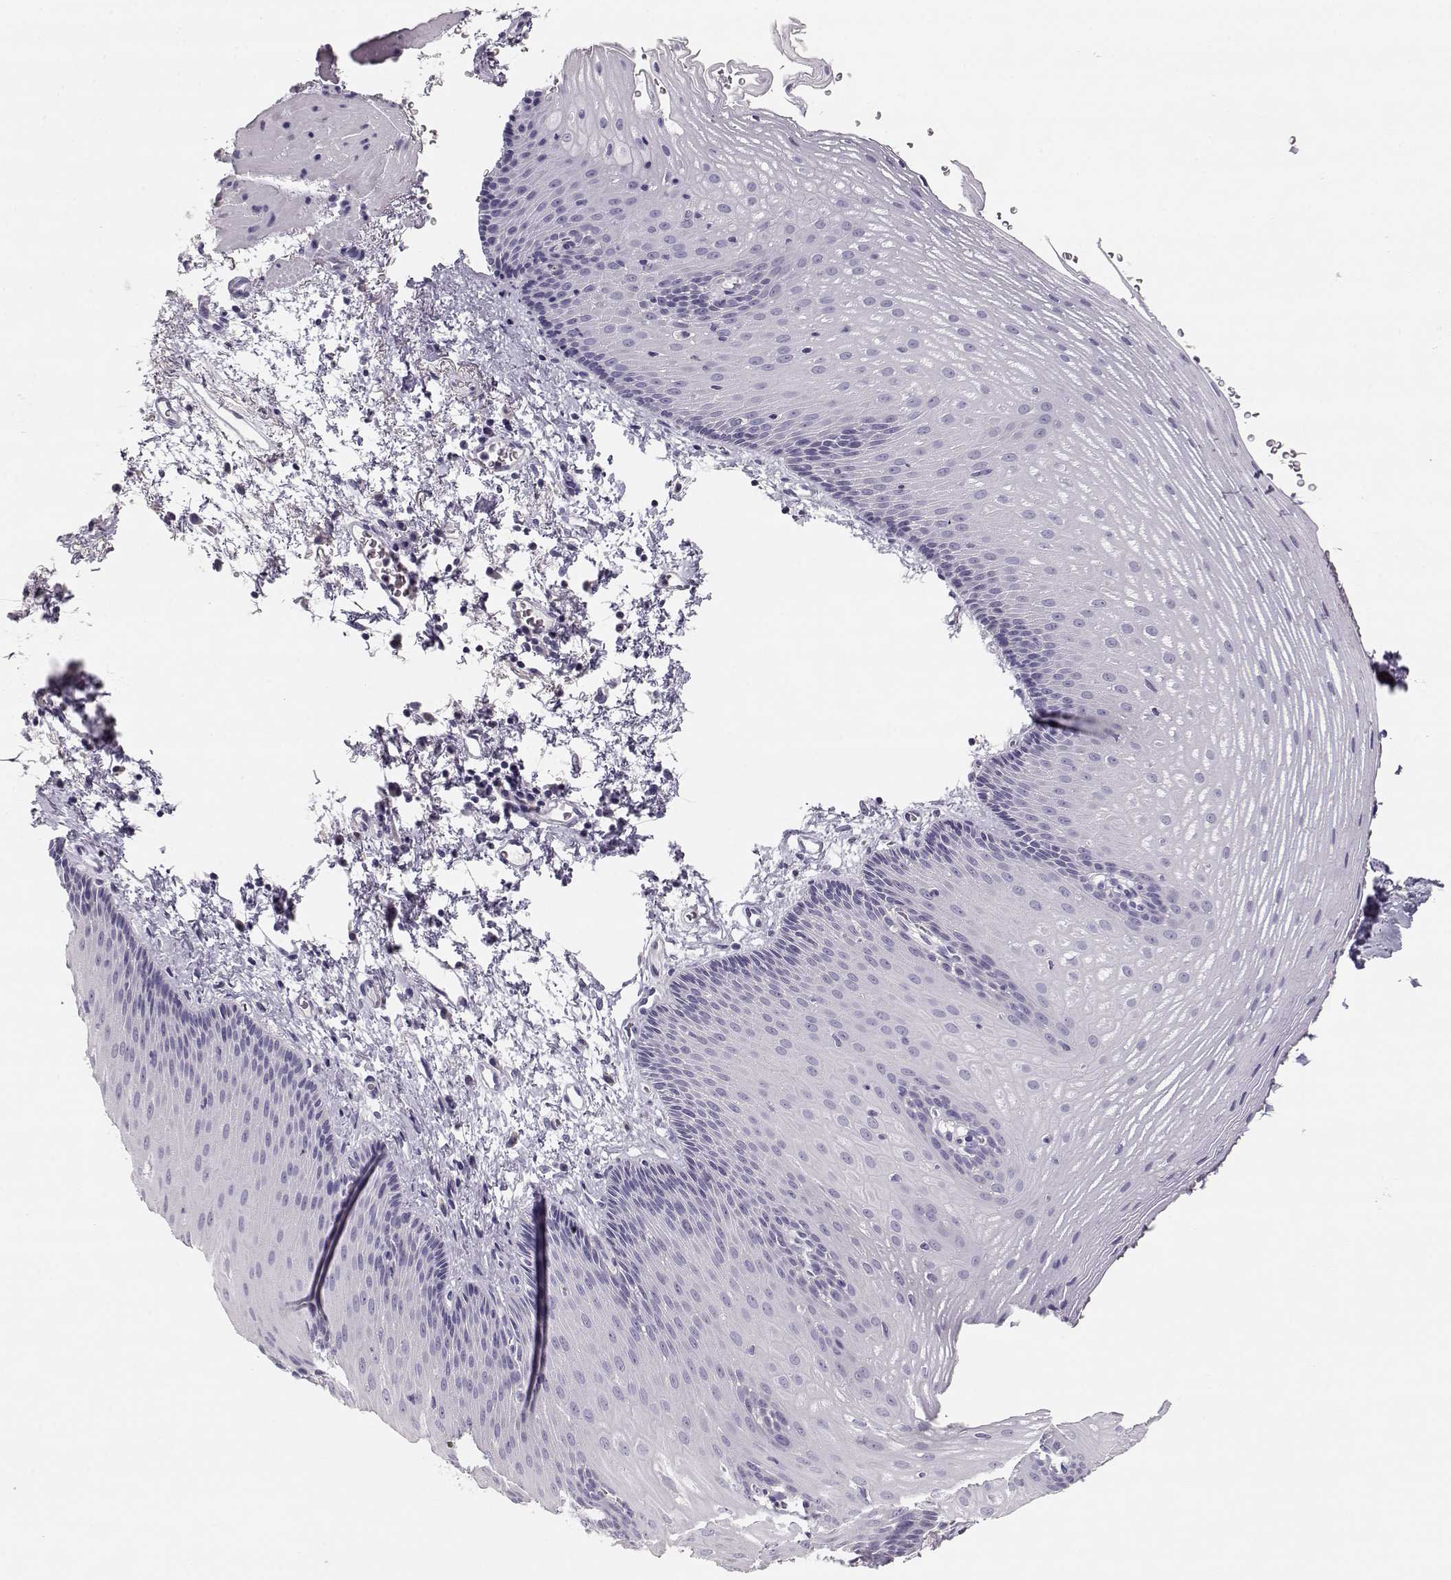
{"staining": {"intensity": "negative", "quantity": "none", "location": "none"}, "tissue": "esophagus", "cell_type": "Squamous epithelial cells", "image_type": "normal", "snomed": [{"axis": "morphology", "description": "Normal tissue, NOS"}, {"axis": "topography", "description": "Esophagus"}], "caption": "This is an immunohistochemistry (IHC) micrograph of benign human esophagus. There is no expression in squamous epithelial cells.", "gene": "LEPR", "patient": {"sex": "male", "age": 76}}